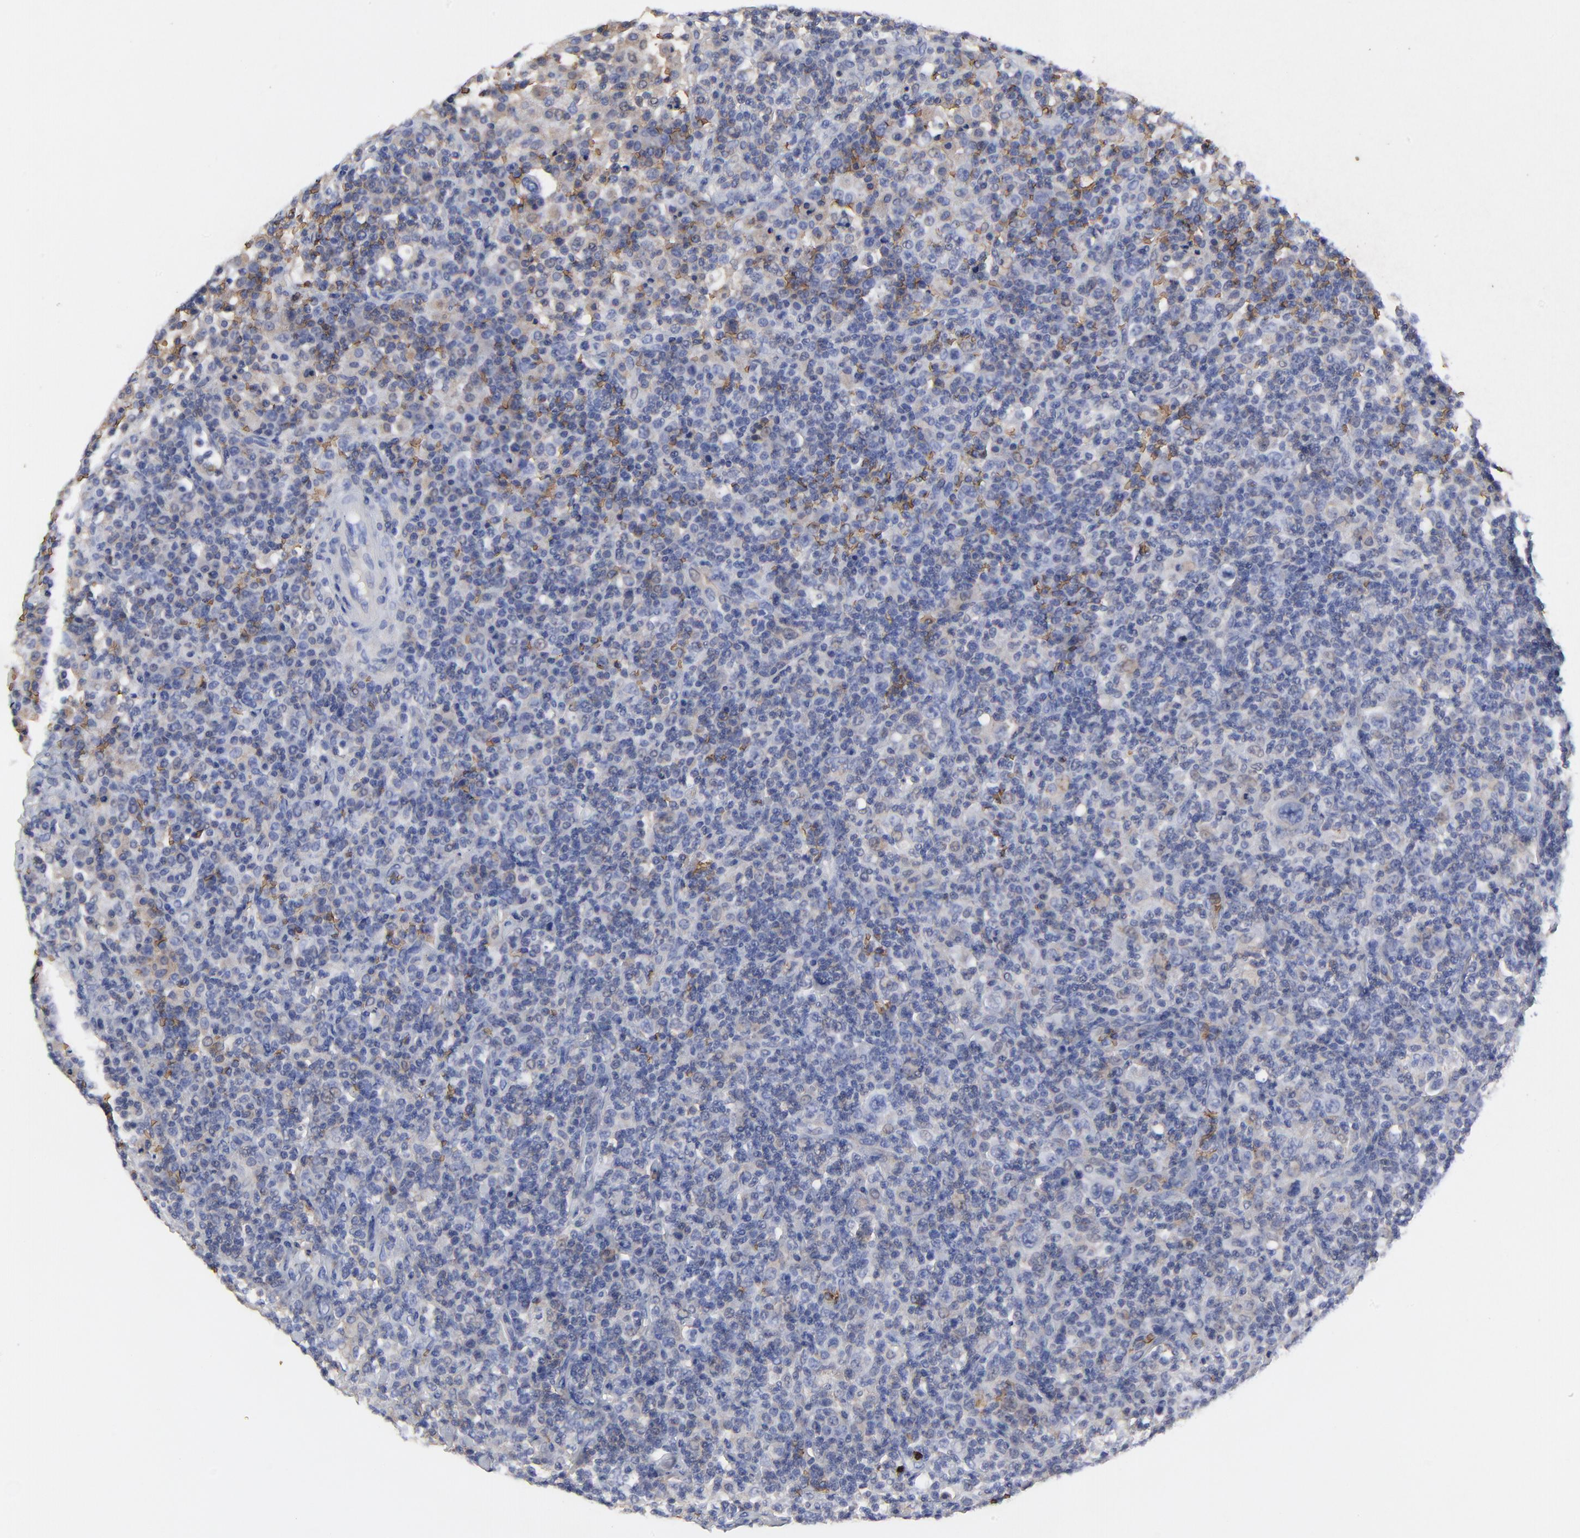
{"staining": {"intensity": "negative", "quantity": "none", "location": "none"}, "tissue": "lymphoma", "cell_type": "Tumor cells", "image_type": "cancer", "snomed": [{"axis": "morphology", "description": "Hodgkin's disease, NOS"}, {"axis": "topography", "description": "Lymph node"}], "caption": "This is an immunohistochemistry micrograph of human lymphoma. There is no expression in tumor cells.", "gene": "PAG1", "patient": {"sex": "male", "age": 65}}